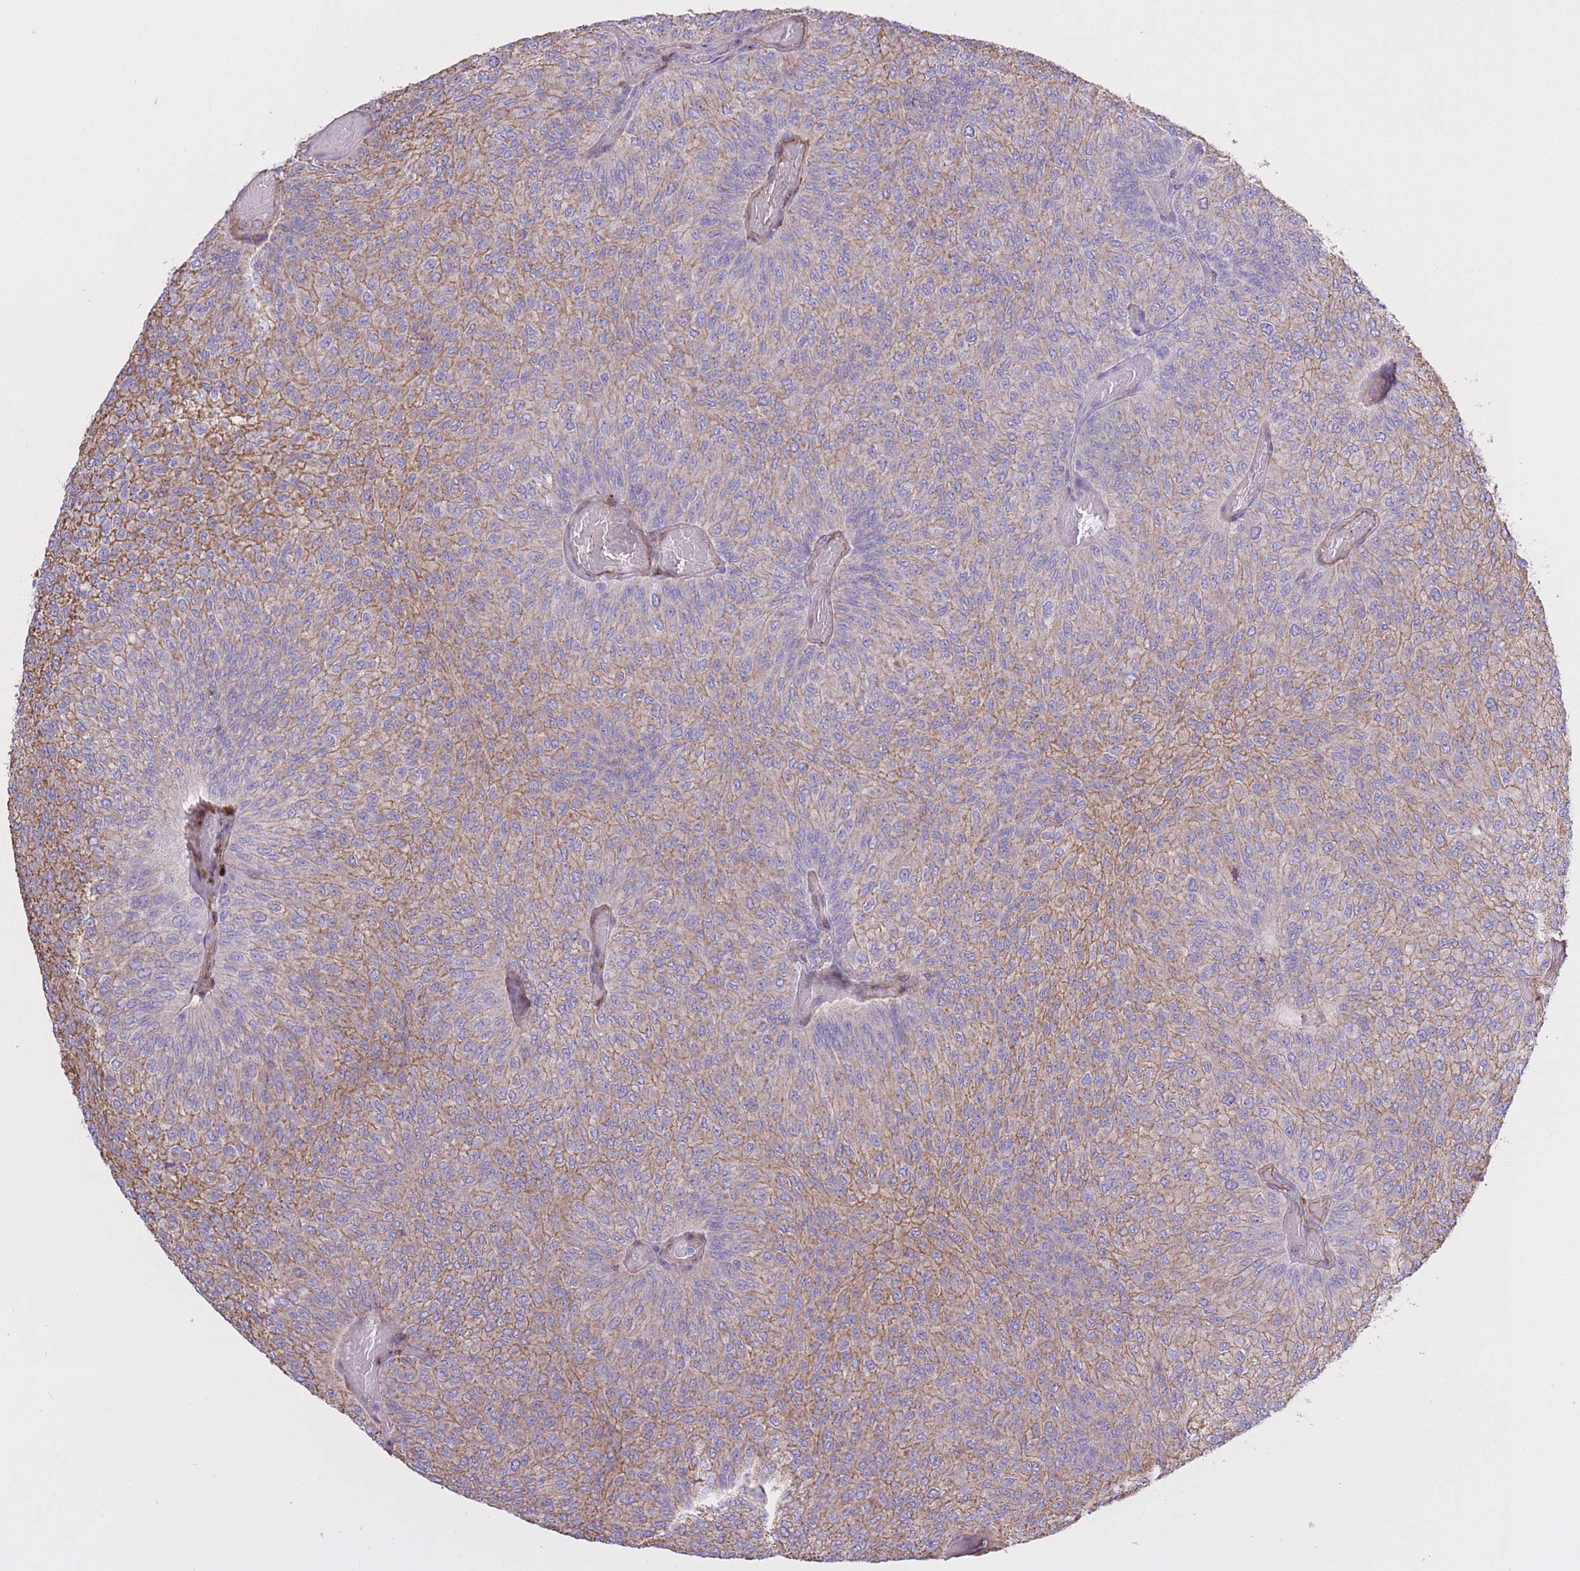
{"staining": {"intensity": "moderate", "quantity": "25%-75%", "location": "cytoplasmic/membranous"}, "tissue": "urothelial cancer", "cell_type": "Tumor cells", "image_type": "cancer", "snomed": [{"axis": "morphology", "description": "Urothelial carcinoma, Low grade"}, {"axis": "topography", "description": "Urinary bladder"}], "caption": "This micrograph shows IHC staining of human urothelial carcinoma (low-grade), with medium moderate cytoplasmic/membranous positivity in approximately 25%-75% of tumor cells.", "gene": "AP3S2", "patient": {"sex": "male", "age": 78}}